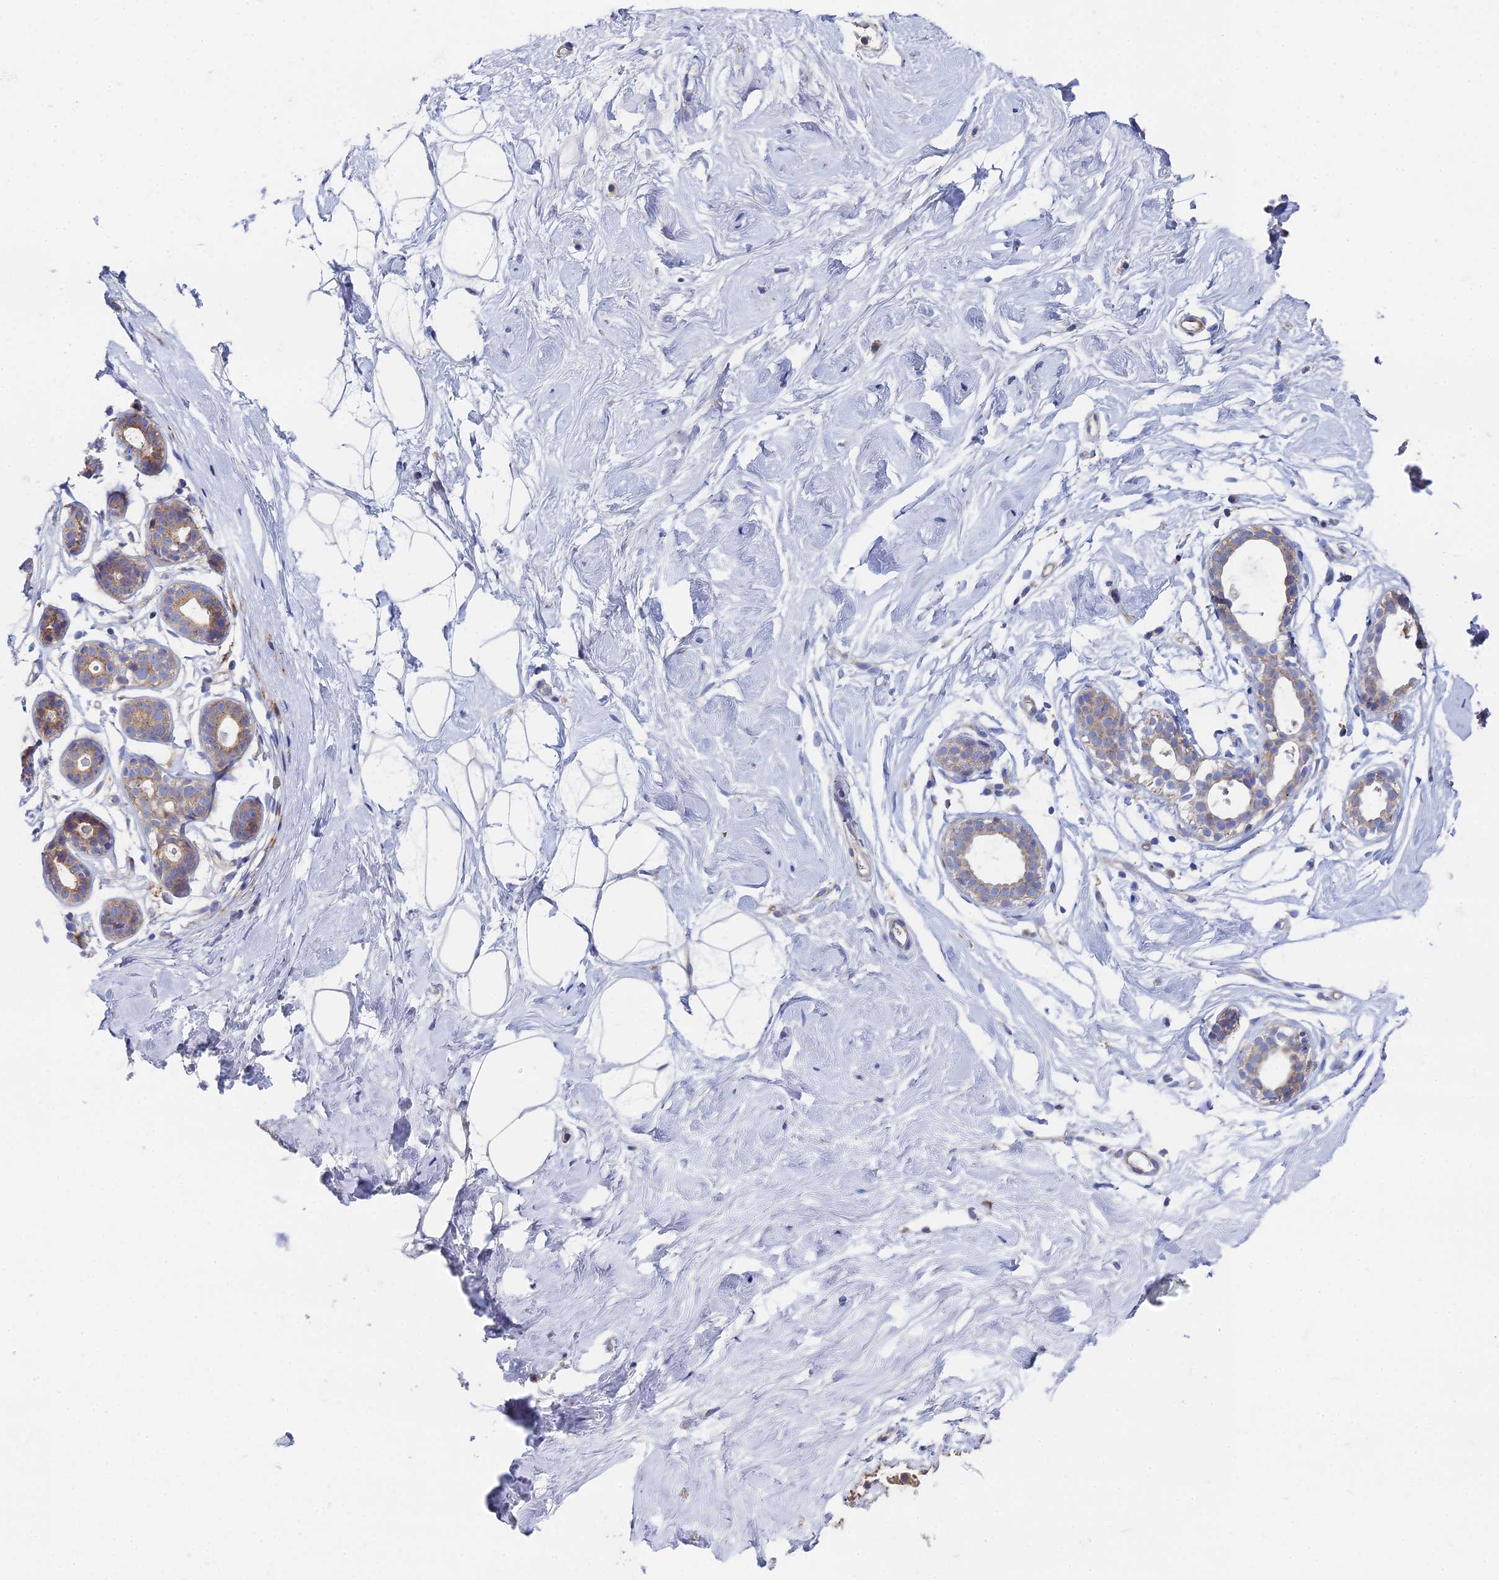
{"staining": {"intensity": "negative", "quantity": "none", "location": "none"}, "tissue": "breast", "cell_type": "Adipocytes", "image_type": "normal", "snomed": [{"axis": "morphology", "description": "Normal tissue, NOS"}, {"axis": "morphology", "description": "Adenoma, NOS"}, {"axis": "topography", "description": "Breast"}], "caption": "This is a image of IHC staining of benign breast, which shows no positivity in adipocytes.", "gene": "CLCN3", "patient": {"sex": "female", "age": 23}}